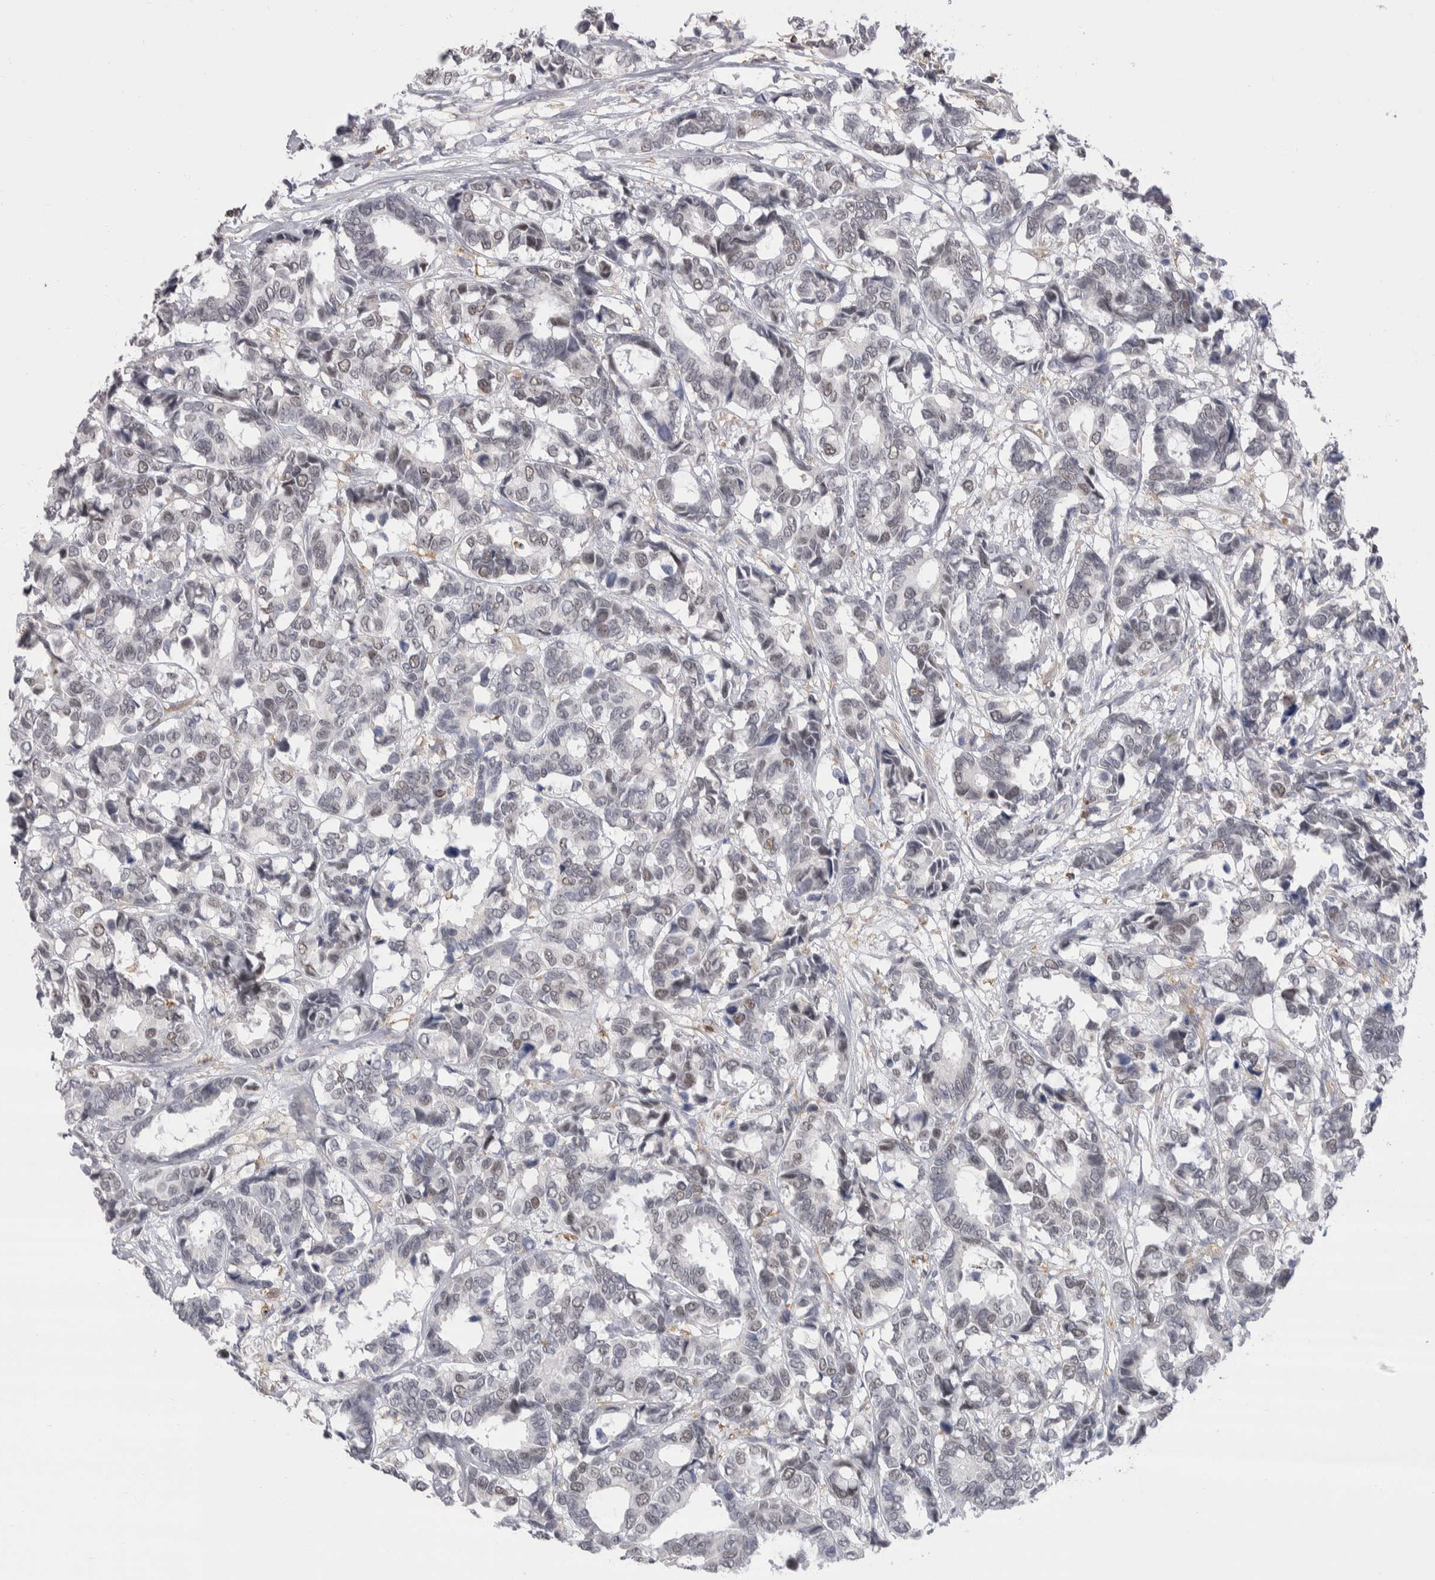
{"staining": {"intensity": "weak", "quantity": "25%-75%", "location": "nuclear"}, "tissue": "breast cancer", "cell_type": "Tumor cells", "image_type": "cancer", "snomed": [{"axis": "morphology", "description": "Duct carcinoma"}, {"axis": "topography", "description": "Breast"}], "caption": "Protein expression by immunohistochemistry displays weak nuclear staining in about 25%-75% of tumor cells in breast cancer.", "gene": "CEP295NL", "patient": {"sex": "female", "age": 87}}